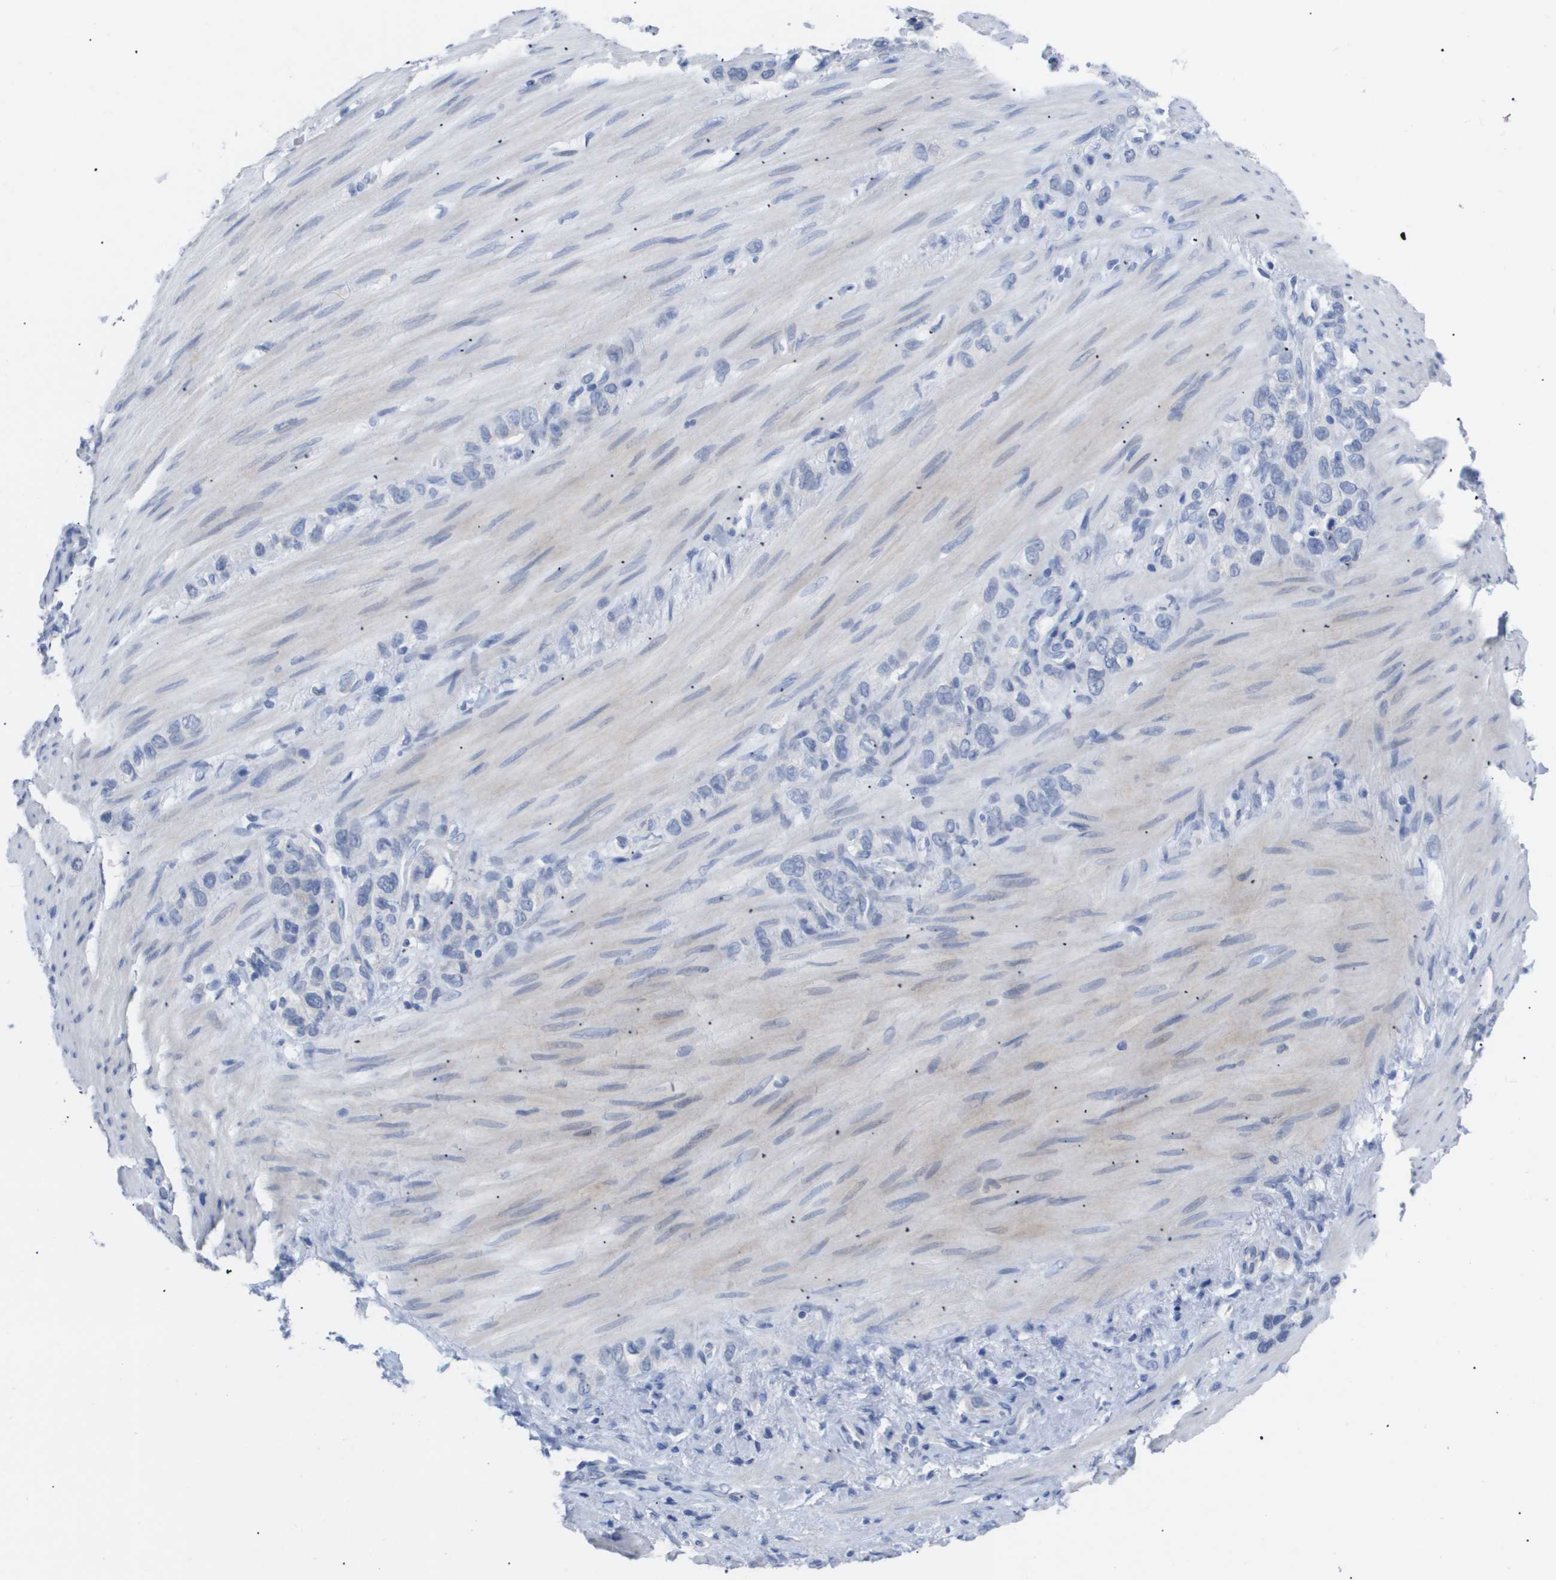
{"staining": {"intensity": "negative", "quantity": "none", "location": "none"}, "tissue": "stomach cancer", "cell_type": "Tumor cells", "image_type": "cancer", "snomed": [{"axis": "morphology", "description": "Adenocarcinoma, NOS"}, {"axis": "morphology", "description": "Adenocarcinoma, High grade"}, {"axis": "topography", "description": "Stomach, upper"}, {"axis": "topography", "description": "Stomach, lower"}], "caption": "This is a image of immunohistochemistry staining of adenocarcinoma (stomach), which shows no staining in tumor cells. (Brightfield microscopy of DAB (3,3'-diaminobenzidine) IHC at high magnification).", "gene": "CAV3", "patient": {"sex": "female", "age": 65}}